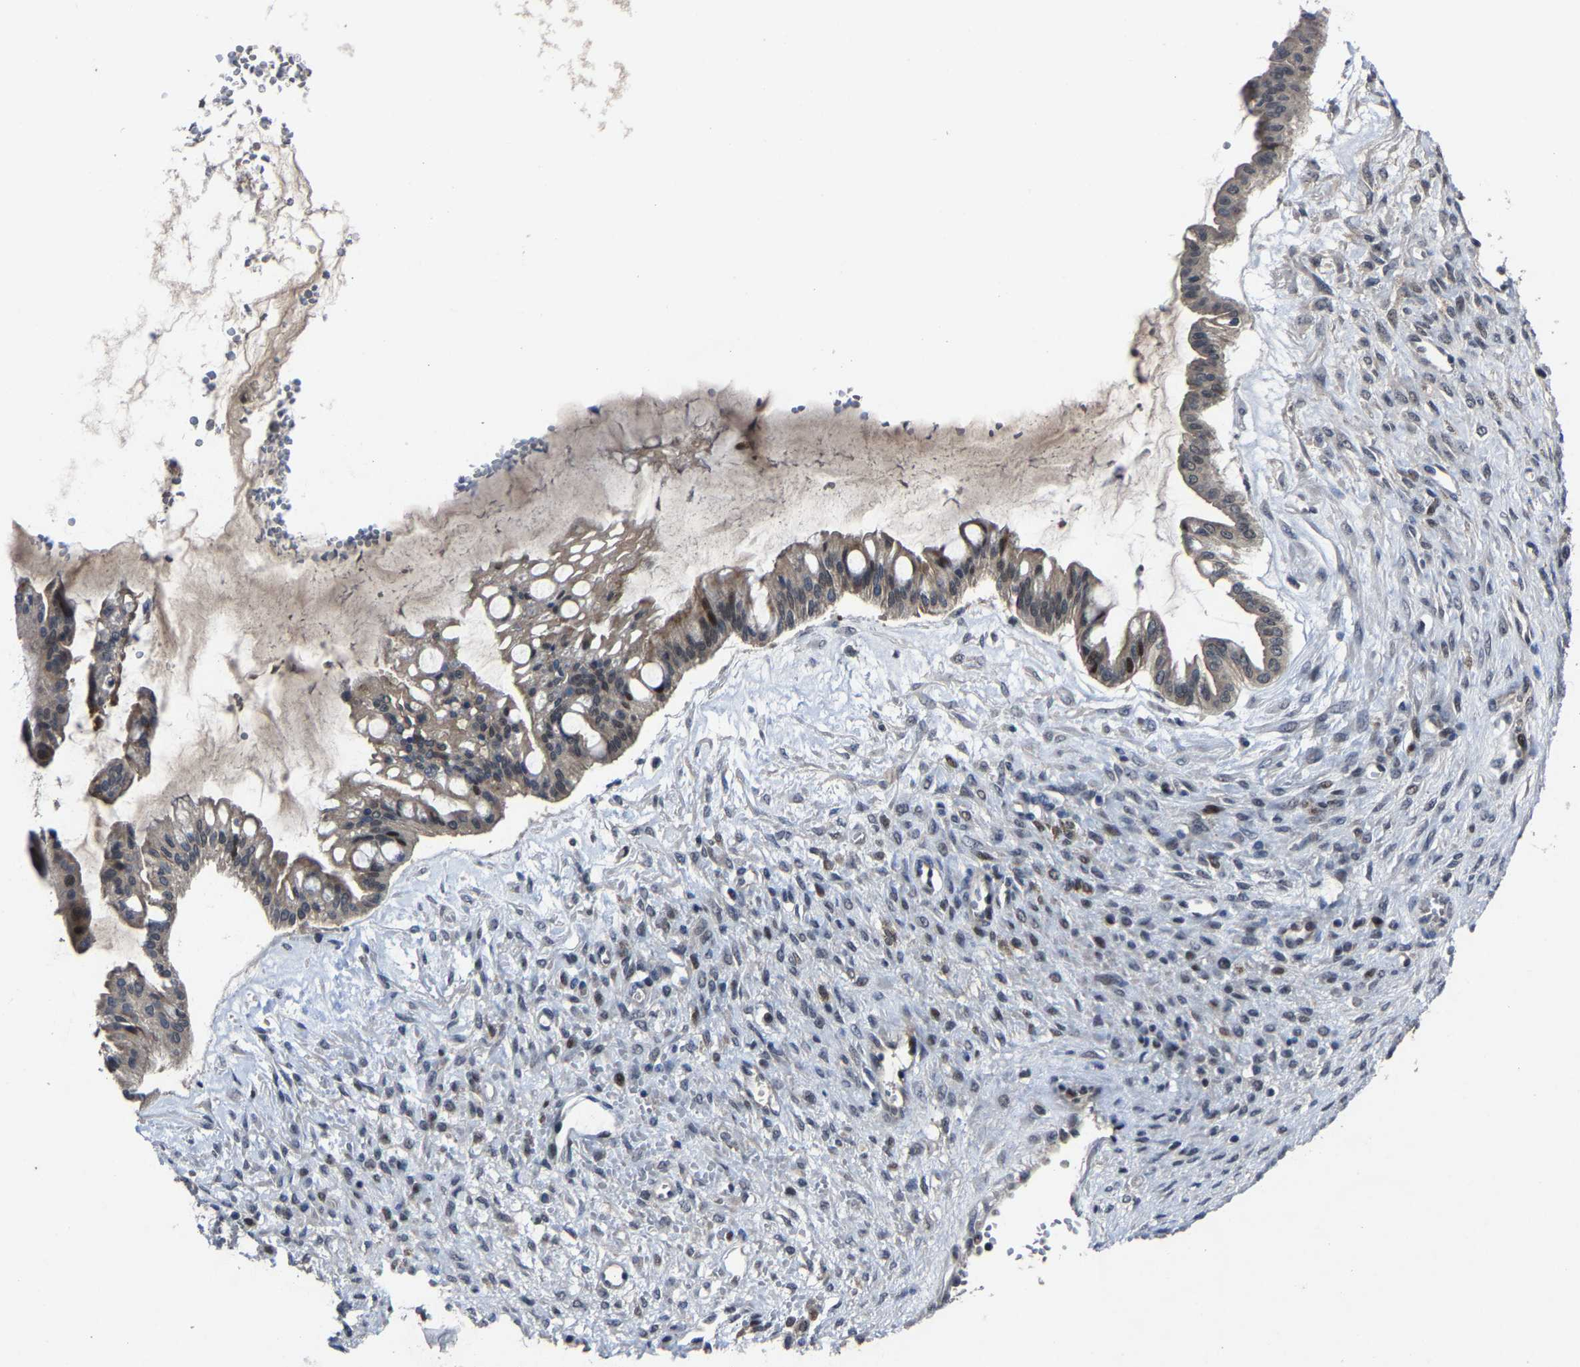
{"staining": {"intensity": "moderate", "quantity": "<25%", "location": "cytoplasmic/membranous,nuclear"}, "tissue": "ovarian cancer", "cell_type": "Tumor cells", "image_type": "cancer", "snomed": [{"axis": "morphology", "description": "Cystadenocarcinoma, mucinous, NOS"}, {"axis": "topography", "description": "Ovary"}], "caption": "DAB (3,3'-diaminobenzidine) immunohistochemical staining of human ovarian mucinous cystadenocarcinoma exhibits moderate cytoplasmic/membranous and nuclear protein positivity in approximately <25% of tumor cells. The protein is stained brown, and the nuclei are stained in blue (DAB (3,3'-diaminobenzidine) IHC with brightfield microscopy, high magnification).", "gene": "LSM8", "patient": {"sex": "female", "age": 73}}